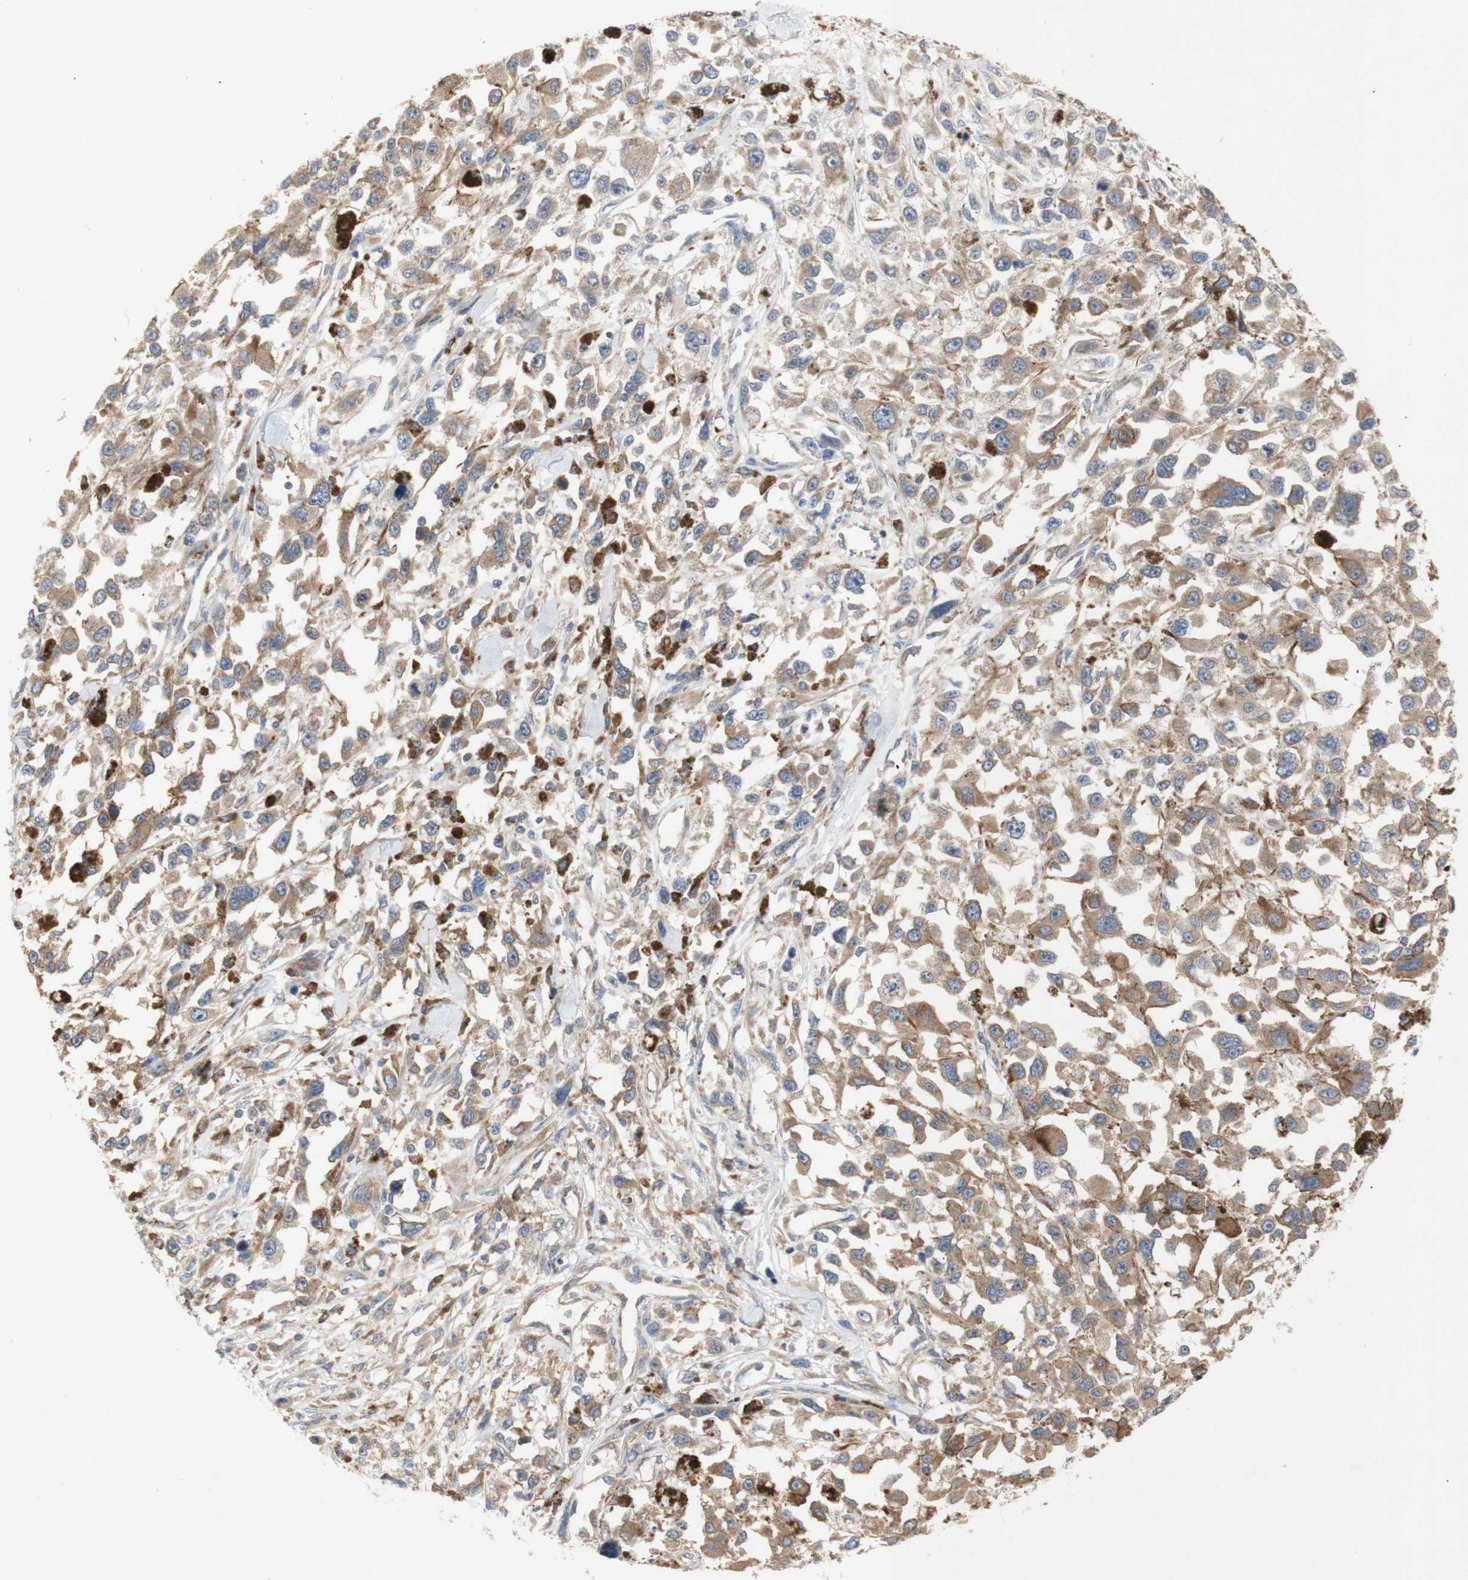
{"staining": {"intensity": "weak", "quantity": ">75%", "location": "cytoplasmic/membranous"}, "tissue": "melanoma", "cell_type": "Tumor cells", "image_type": "cancer", "snomed": [{"axis": "morphology", "description": "Malignant melanoma, Metastatic site"}, {"axis": "topography", "description": "Lymph node"}], "caption": "The image exhibits staining of malignant melanoma (metastatic site), revealing weak cytoplasmic/membranous protein expression (brown color) within tumor cells.", "gene": "IKBKG", "patient": {"sex": "male", "age": 59}}